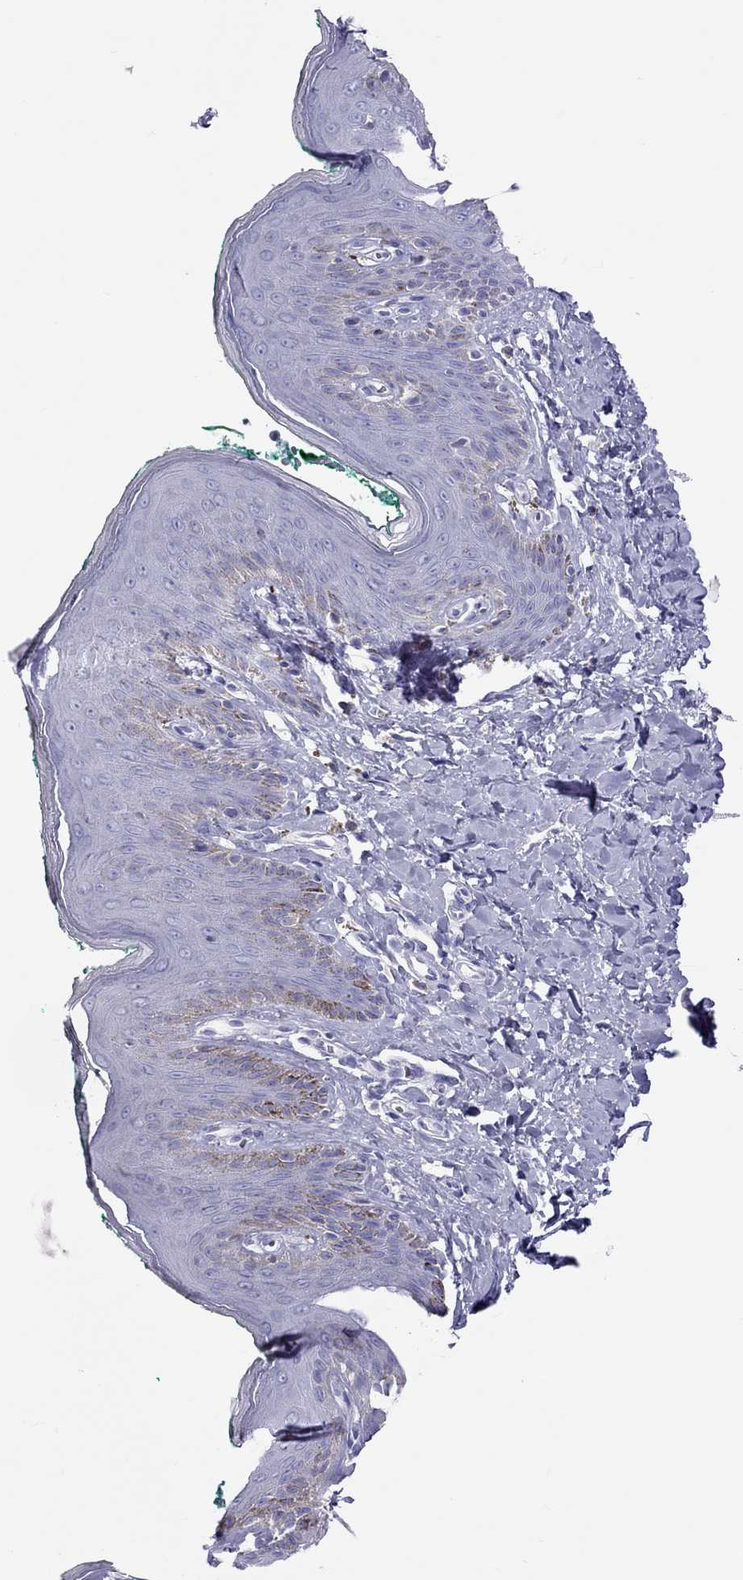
{"staining": {"intensity": "negative", "quantity": "none", "location": "none"}, "tissue": "skin", "cell_type": "Epidermal cells", "image_type": "normal", "snomed": [{"axis": "morphology", "description": "Normal tissue, NOS"}, {"axis": "topography", "description": "Vulva"}], "caption": "A micrograph of skin stained for a protein shows no brown staining in epidermal cells.", "gene": "STAG3", "patient": {"sex": "female", "age": 66}}